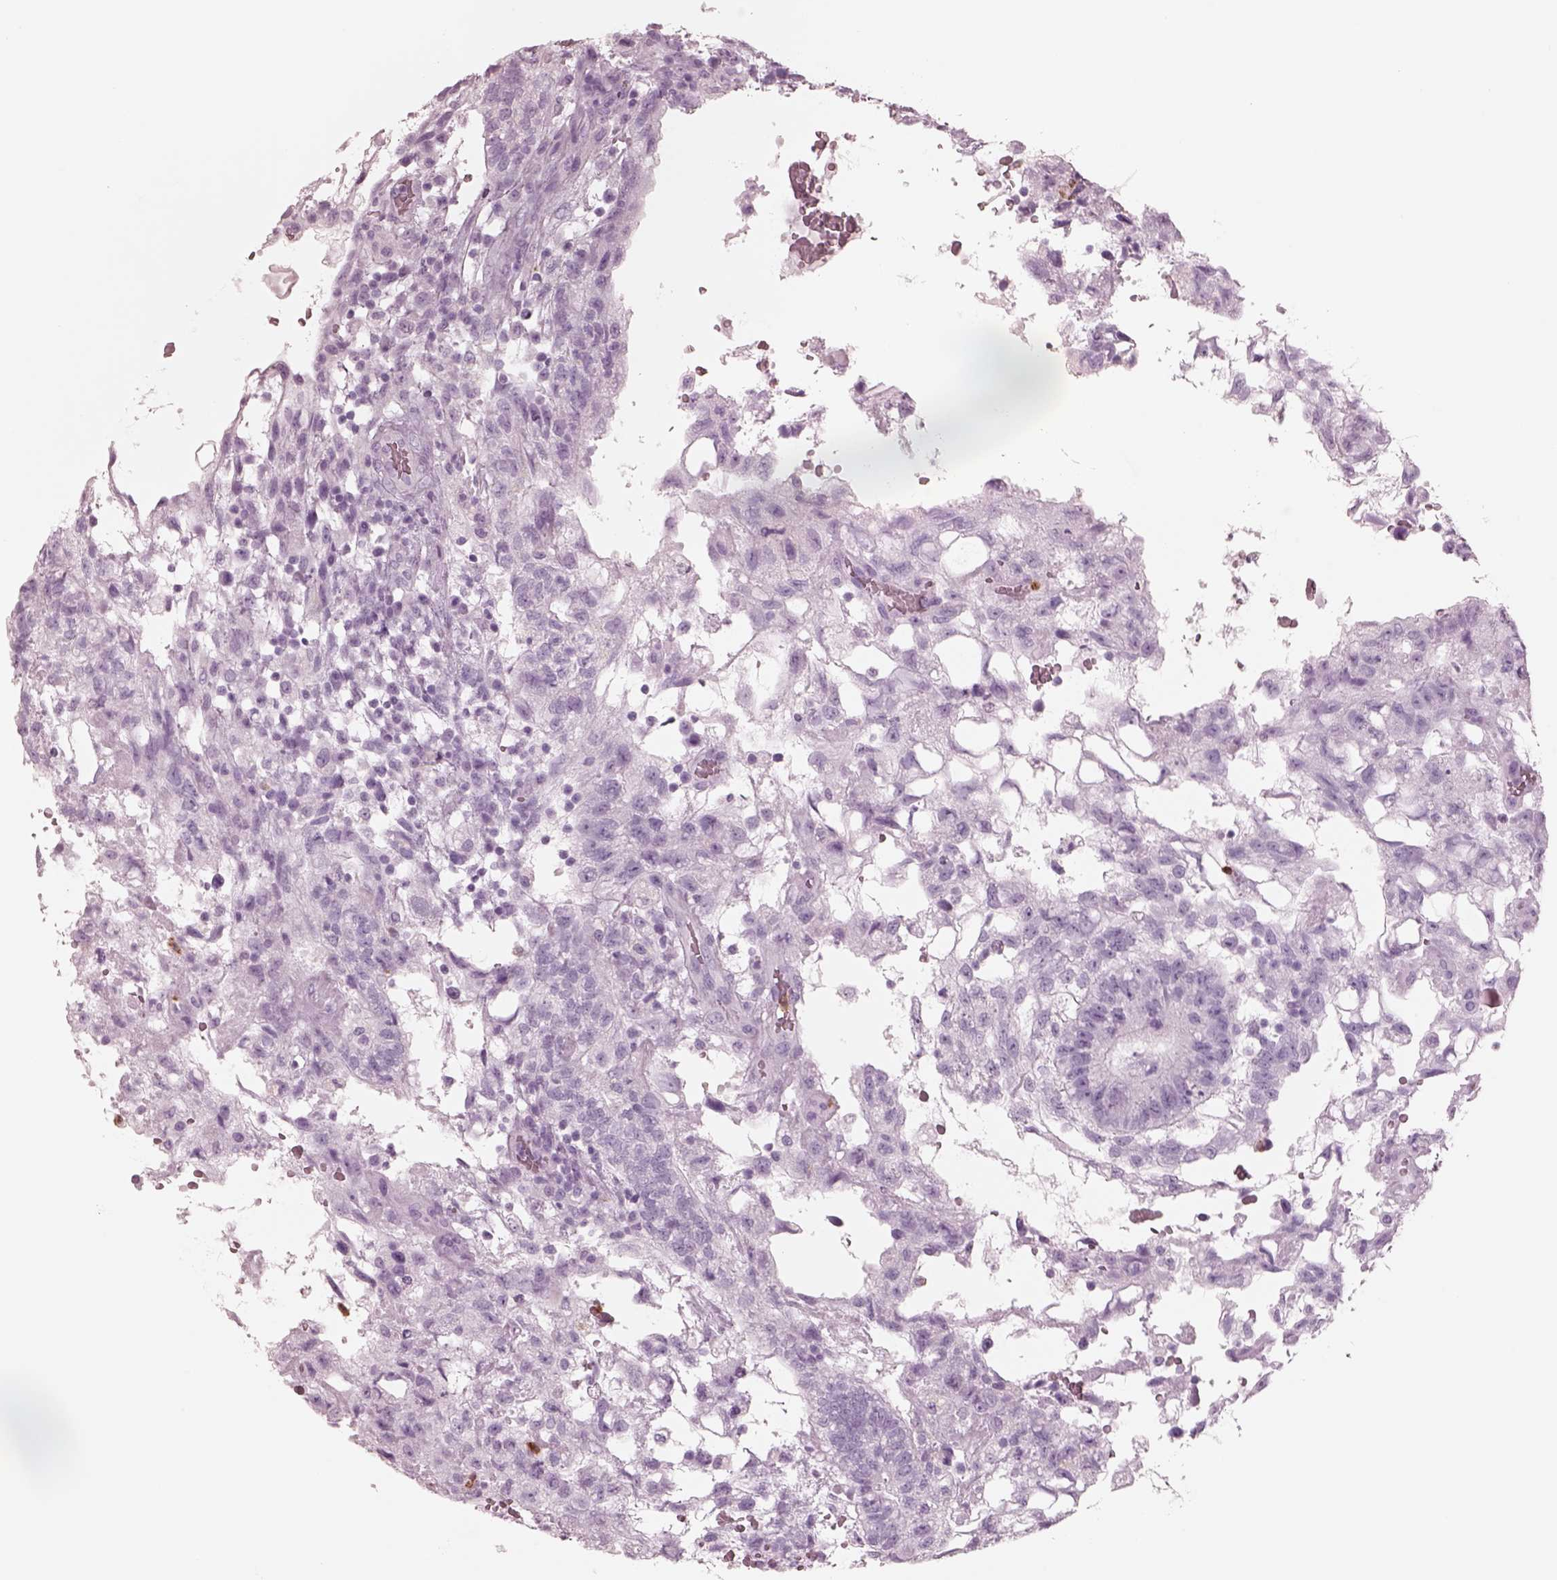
{"staining": {"intensity": "negative", "quantity": "none", "location": "none"}, "tissue": "testis cancer", "cell_type": "Tumor cells", "image_type": "cancer", "snomed": [{"axis": "morphology", "description": "Carcinoma, Embryonal, NOS"}, {"axis": "topography", "description": "Testis"}], "caption": "Immunohistochemistry (IHC) of human testis cancer demonstrates no staining in tumor cells.", "gene": "ELANE", "patient": {"sex": "male", "age": 32}}